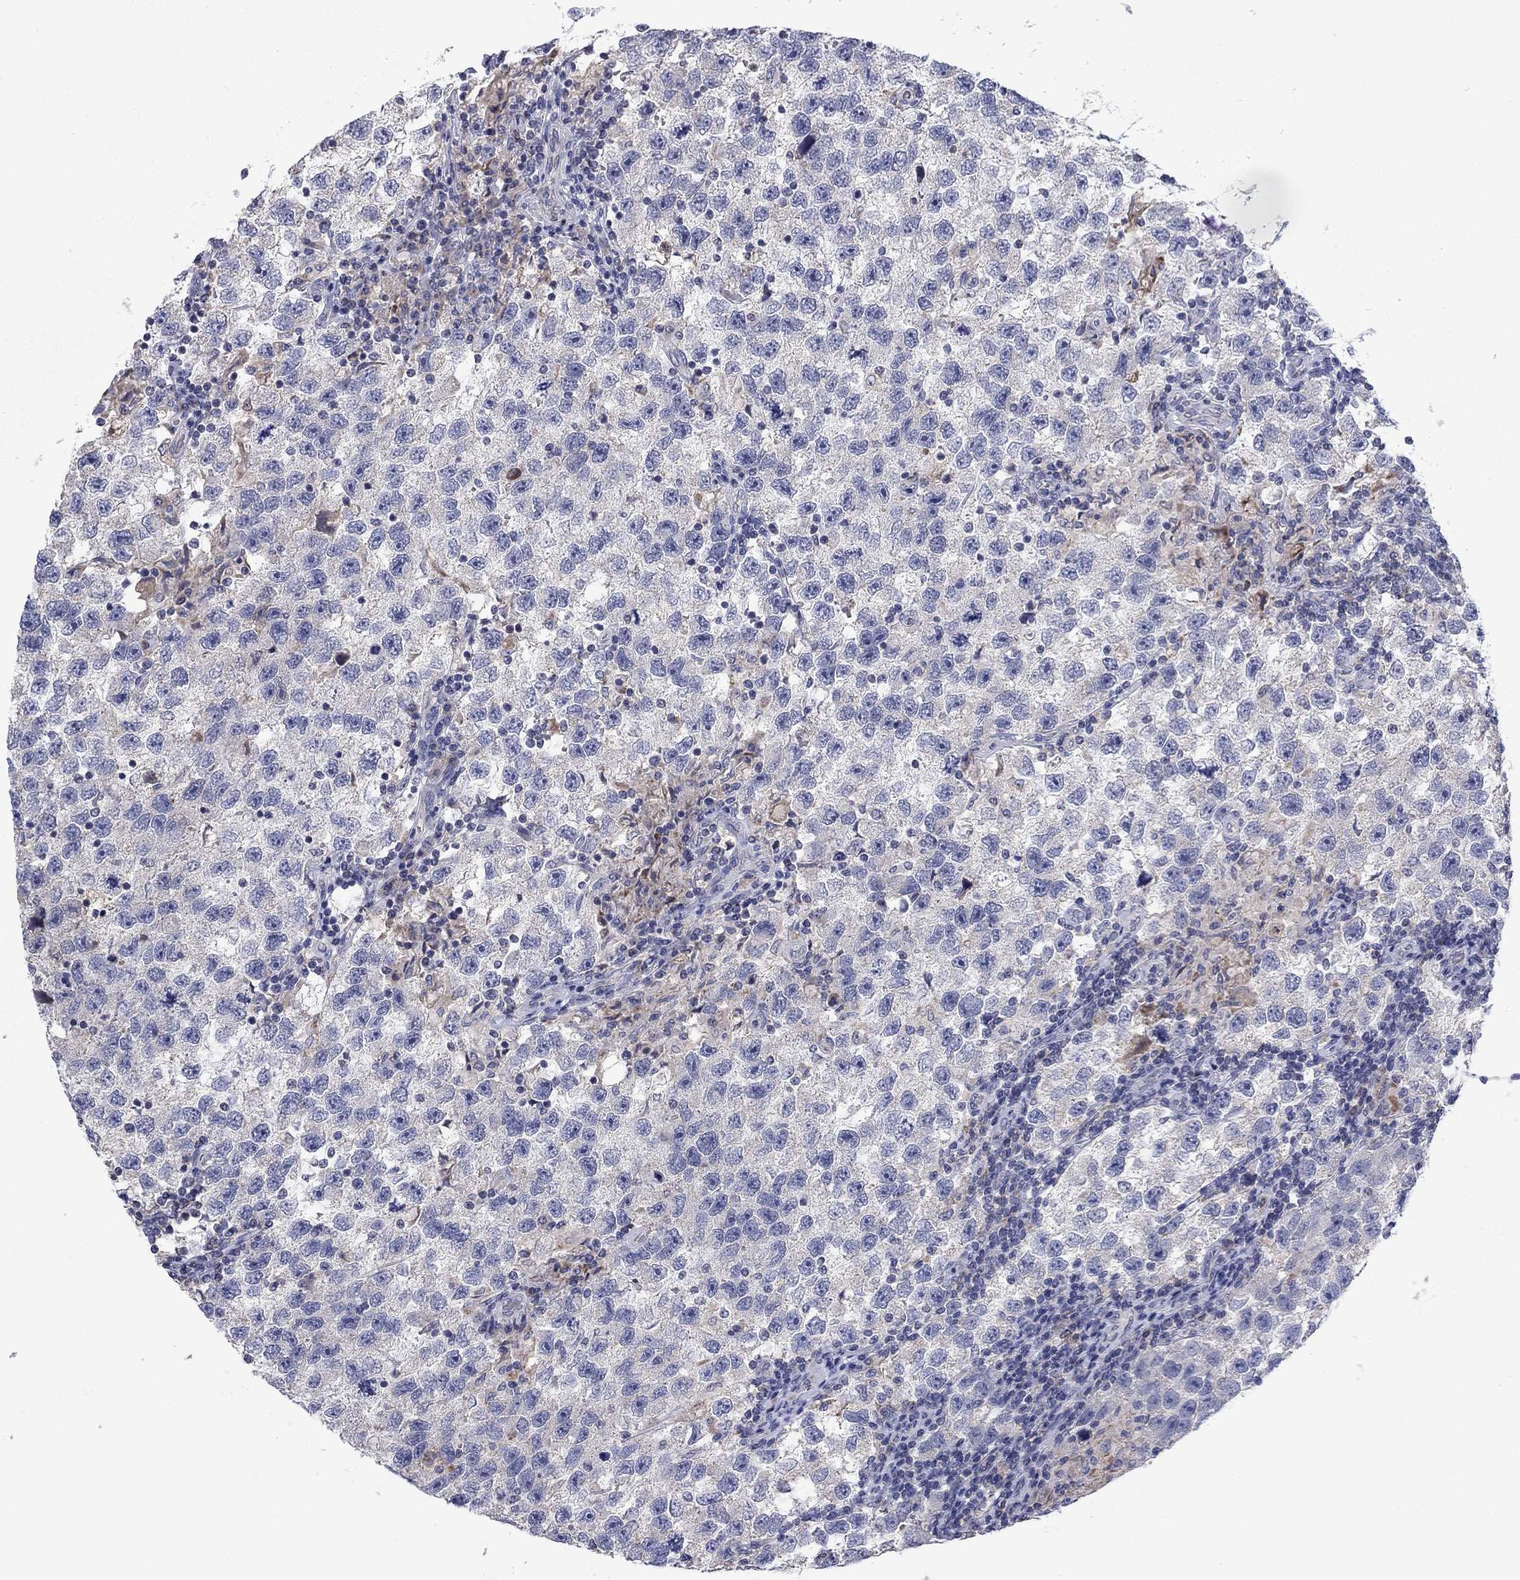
{"staining": {"intensity": "negative", "quantity": "none", "location": "none"}, "tissue": "testis cancer", "cell_type": "Tumor cells", "image_type": "cancer", "snomed": [{"axis": "morphology", "description": "Seminoma, NOS"}, {"axis": "topography", "description": "Testis"}], "caption": "A high-resolution histopathology image shows IHC staining of seminoma (testis), which displays no significant positivity in tumor cells. (Stains: DAB IHC with hematoxylin counter stain, Microscopy: brightfield microscopy at high magnification).", "gene": "FRK", "patient": {"sex": "male", "age": 26}}